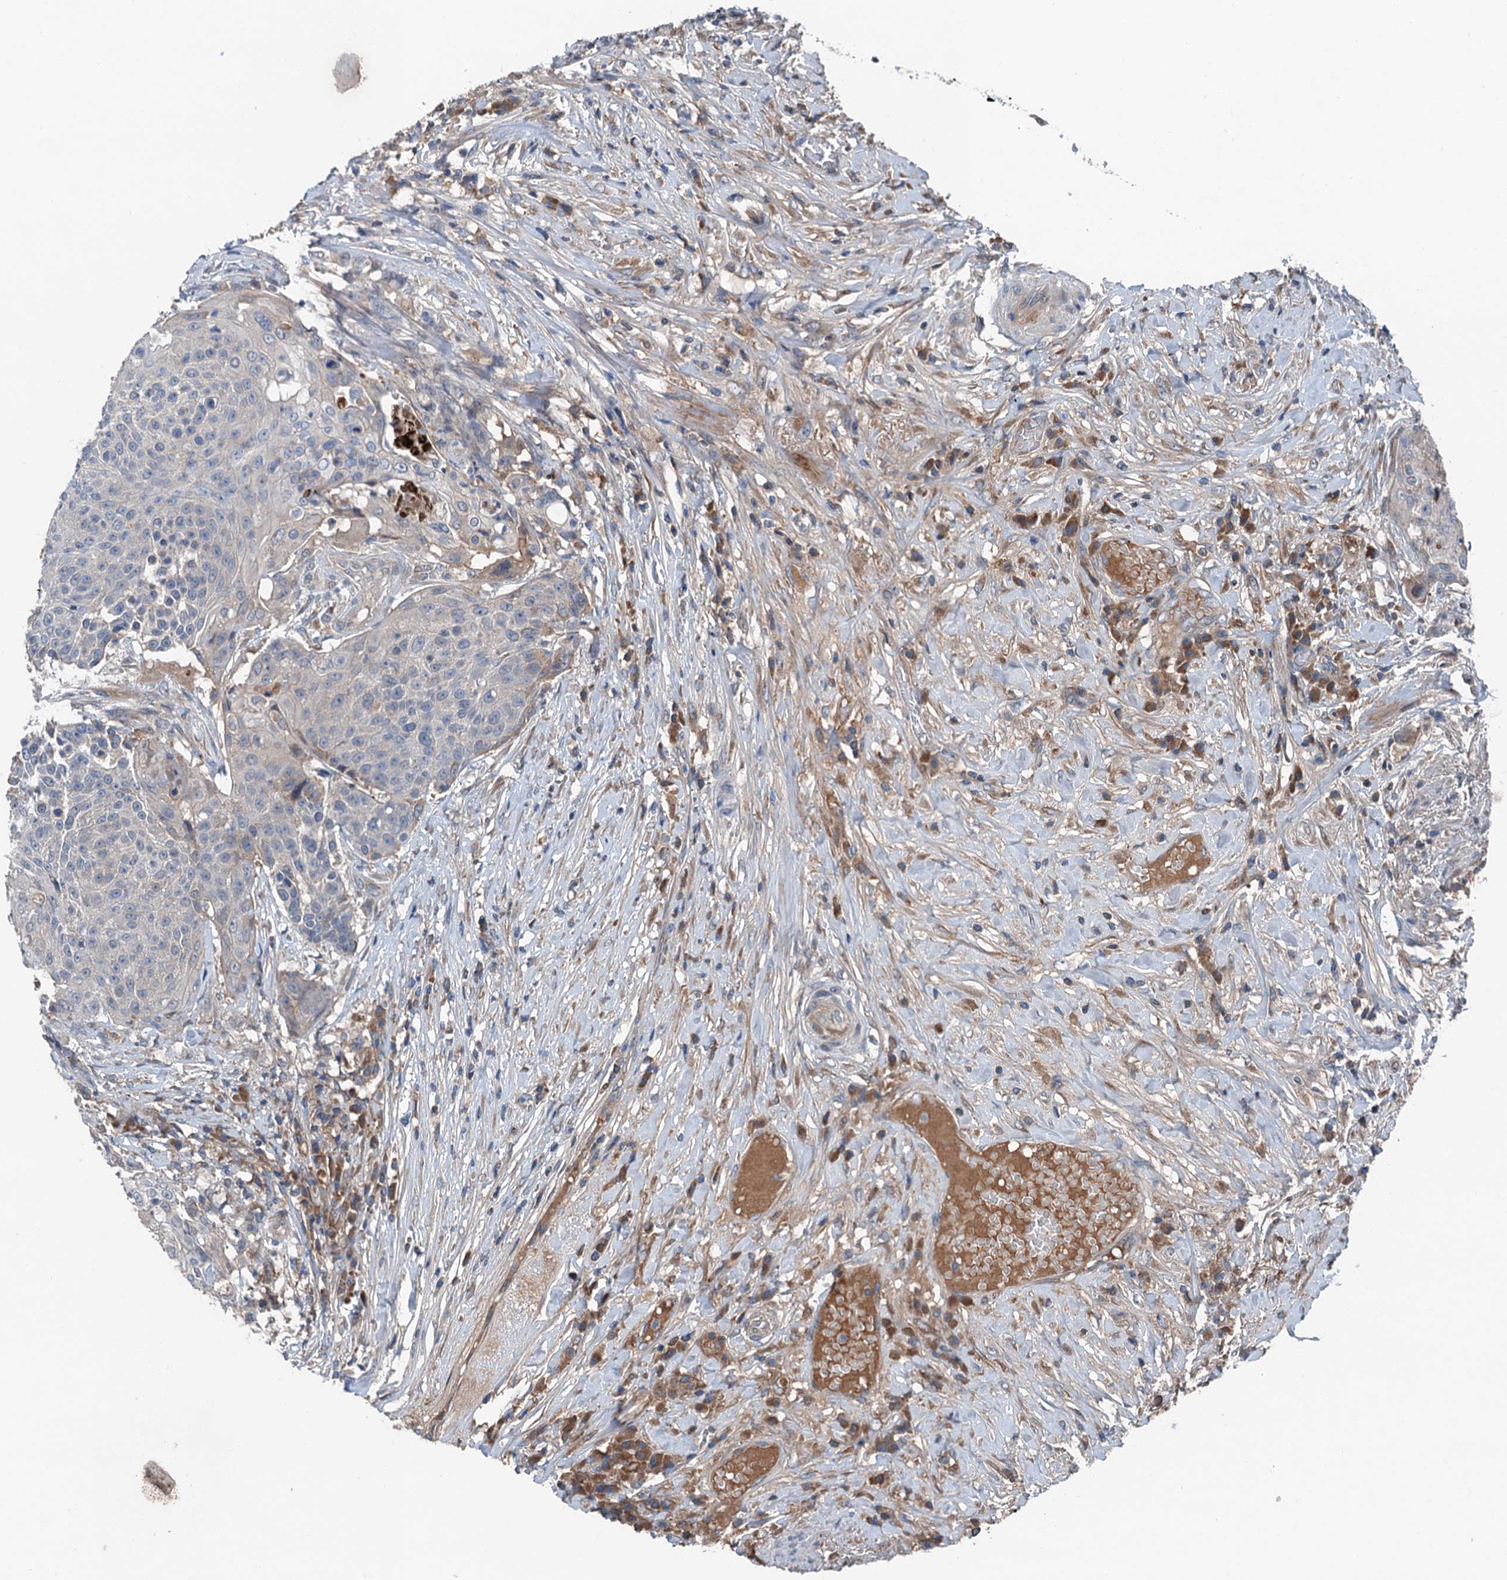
{"staining": {"intensity": "negative", "quantity": "none", "location": "none"}, "tissue": "urothelial cancer", "cell_type": "Tumor cells", "image_type": "cancer", "snomed": [{"axis": "morphology", "description": "Urothelial carcinoma, High grade"}, {"axis": "topography", "description": "Urinary bladder"}], "caption": "Tumor cells are negative for protein expression in human urothelial cancer. (DAB immunohistochemistry (IHC) with hematoxylin counter stain).", "gene": "SLC2A10", "patient": {"sex": "female", "age": 63}}